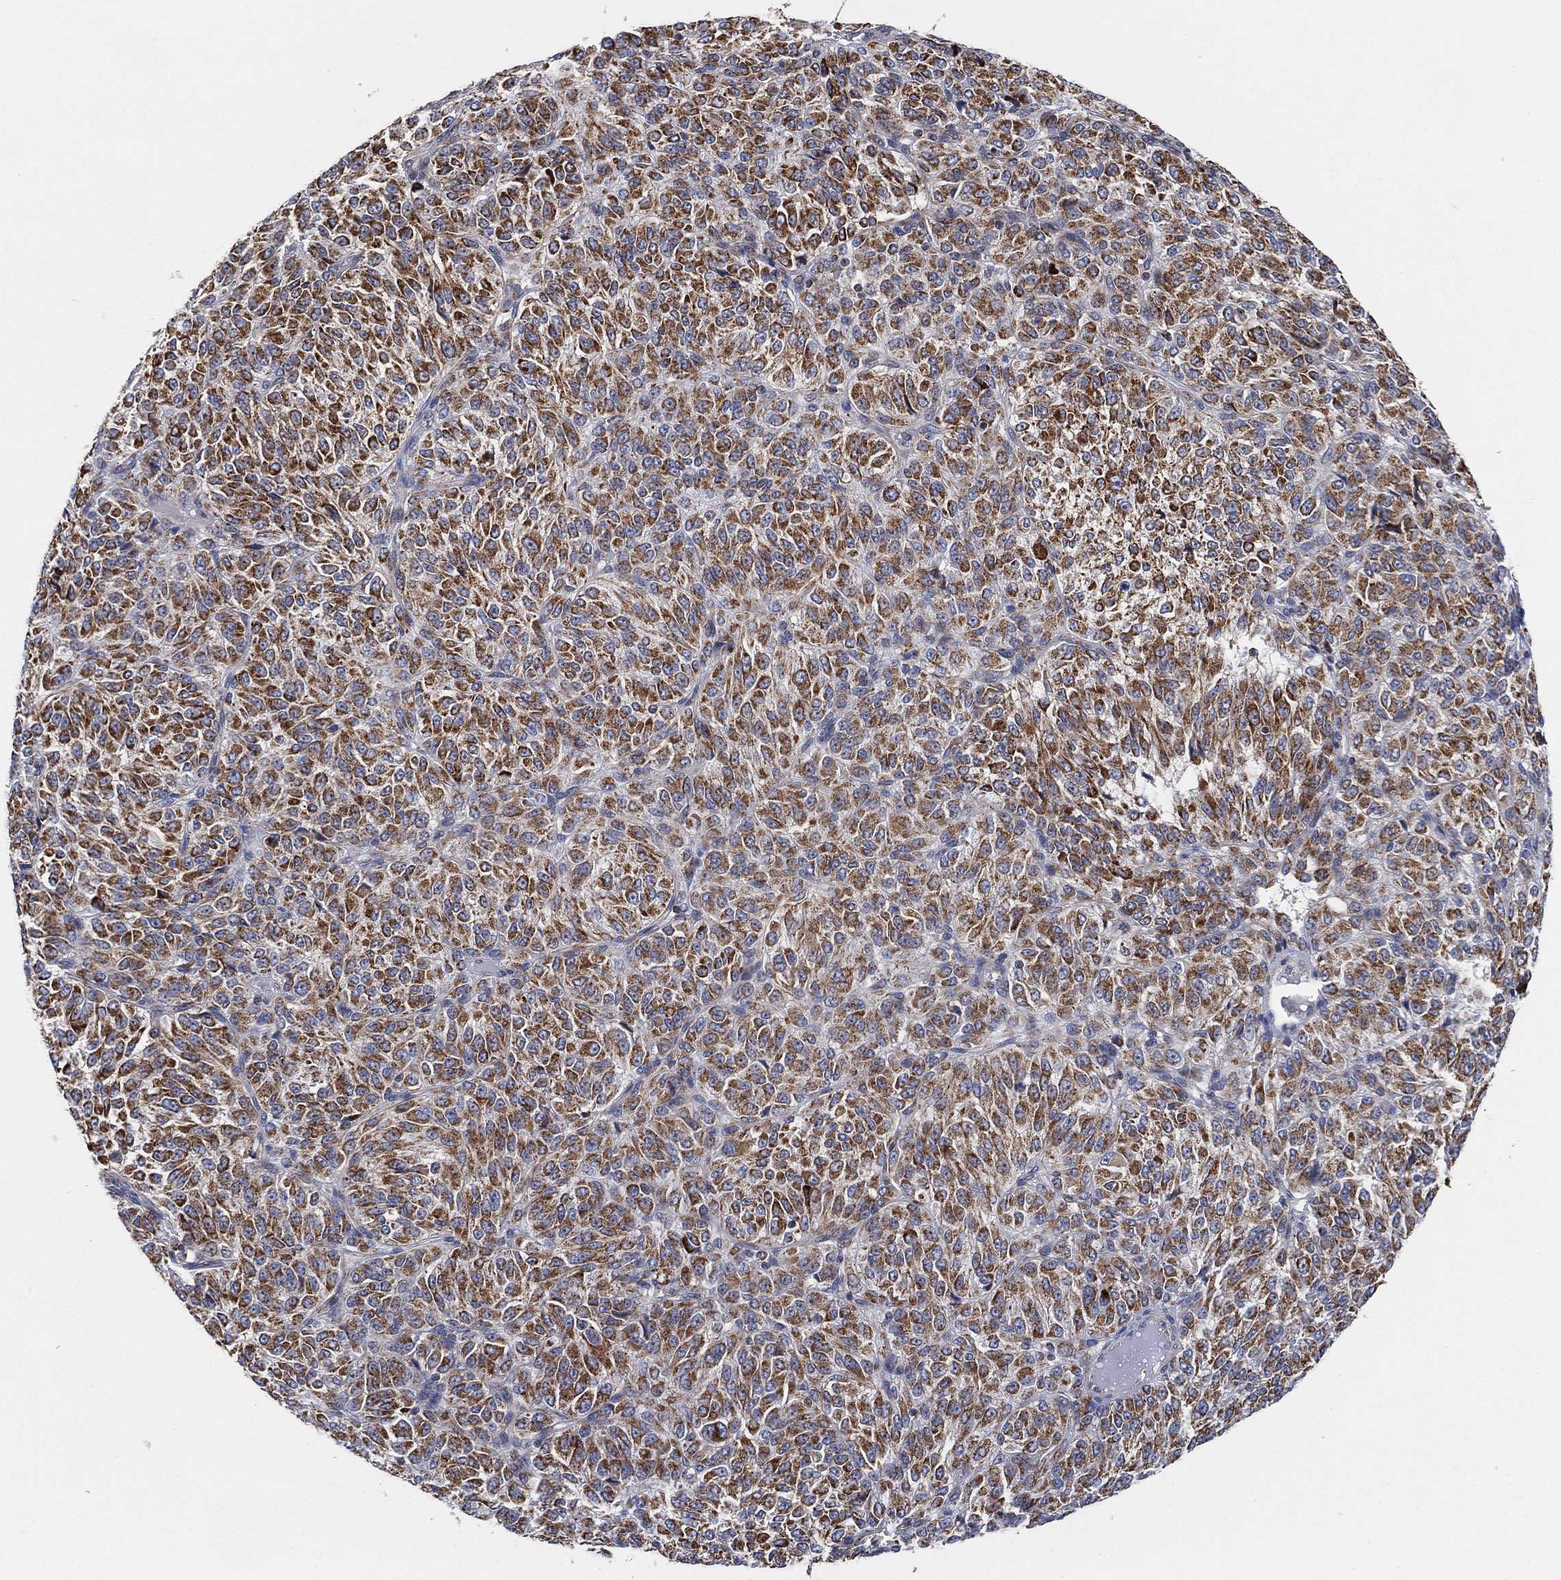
{"staining": {"intensity": "moderate", "quantity": ">75%", "location": "cytoplasmic/membranous"}, "tissue": "melanoma", "cell_type": "Tumor cells", "image_type": "cancer", "snomed": [{"axis": "morphology", "description": "Malignant melanoma, Metastatic site"}, {"axis": "topography", "description": "Brain"}], "caption": "High-power microscopy captured an IHC image of malignant melanoma (metastatic site), revealing moderate cytoplasmic/membranous staining in about >75% of tumor cells.", "gene": "GCAT", "patient": {"sex": "female", "age": 56}}